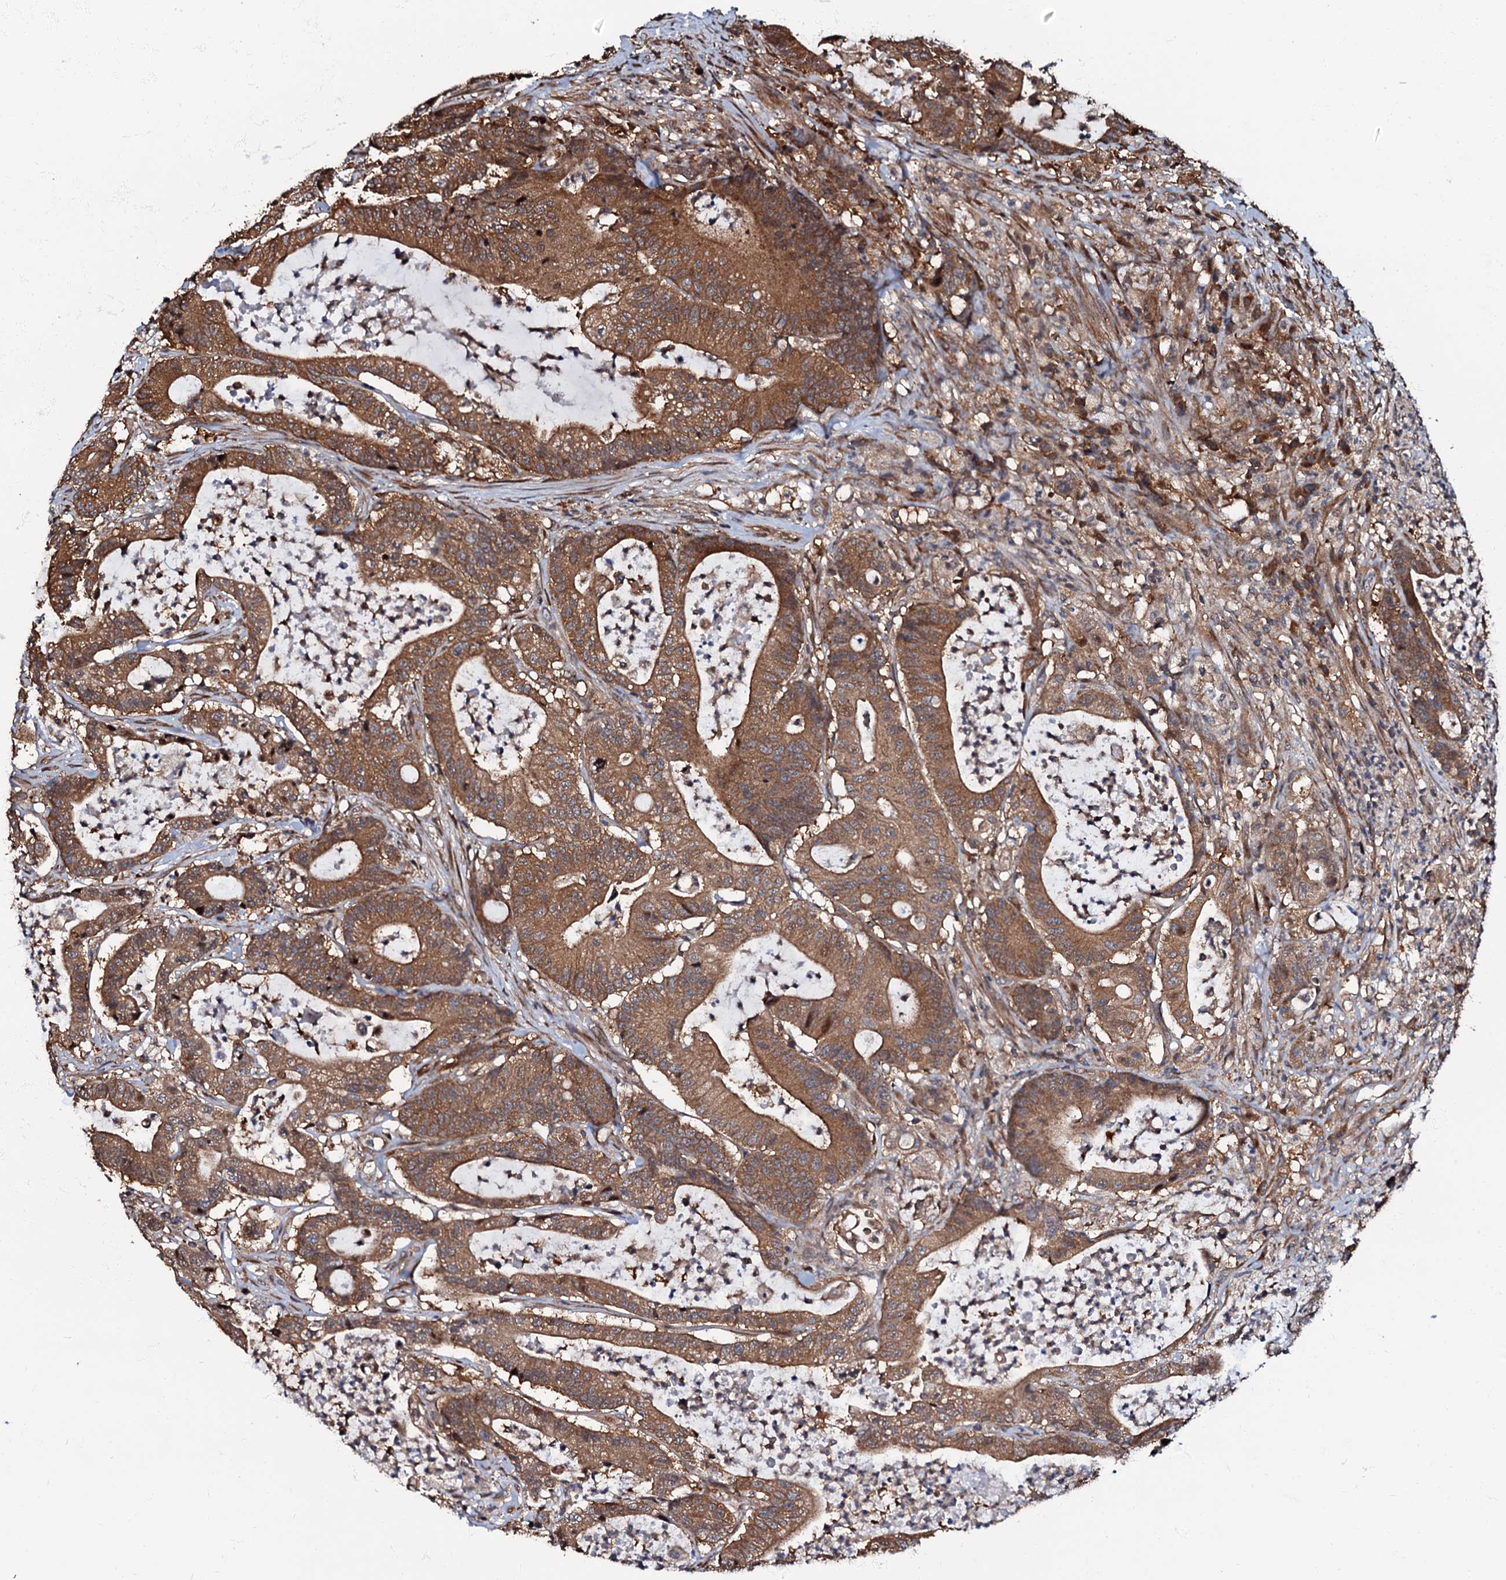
{"staining": {"intensity": "moderate", "quantity": ">75%", "location": "cytoplasmic/membranous"}, "tissue": "colorectal cancer", "cell_type": "Tumor cells", "image_type": "cancer", "snomed": [{"axis": "morphology", "description": "Adenocarcinoma, NOS"}, {"axis": "topography", "description": "Colon"}], "caption": "Brown immunohistochemical staining in human colorectal adenocarcinoma shows moderate cytoplasmic/membranous expression in approximately >75% of tumor cells. The staining is performed using DAB brown chromogen to label protein expression. The nuclei are counter-stained blue using hematoxylin.", "gene": "OSBP", "patient": {"sex": "female", "age": 84}}